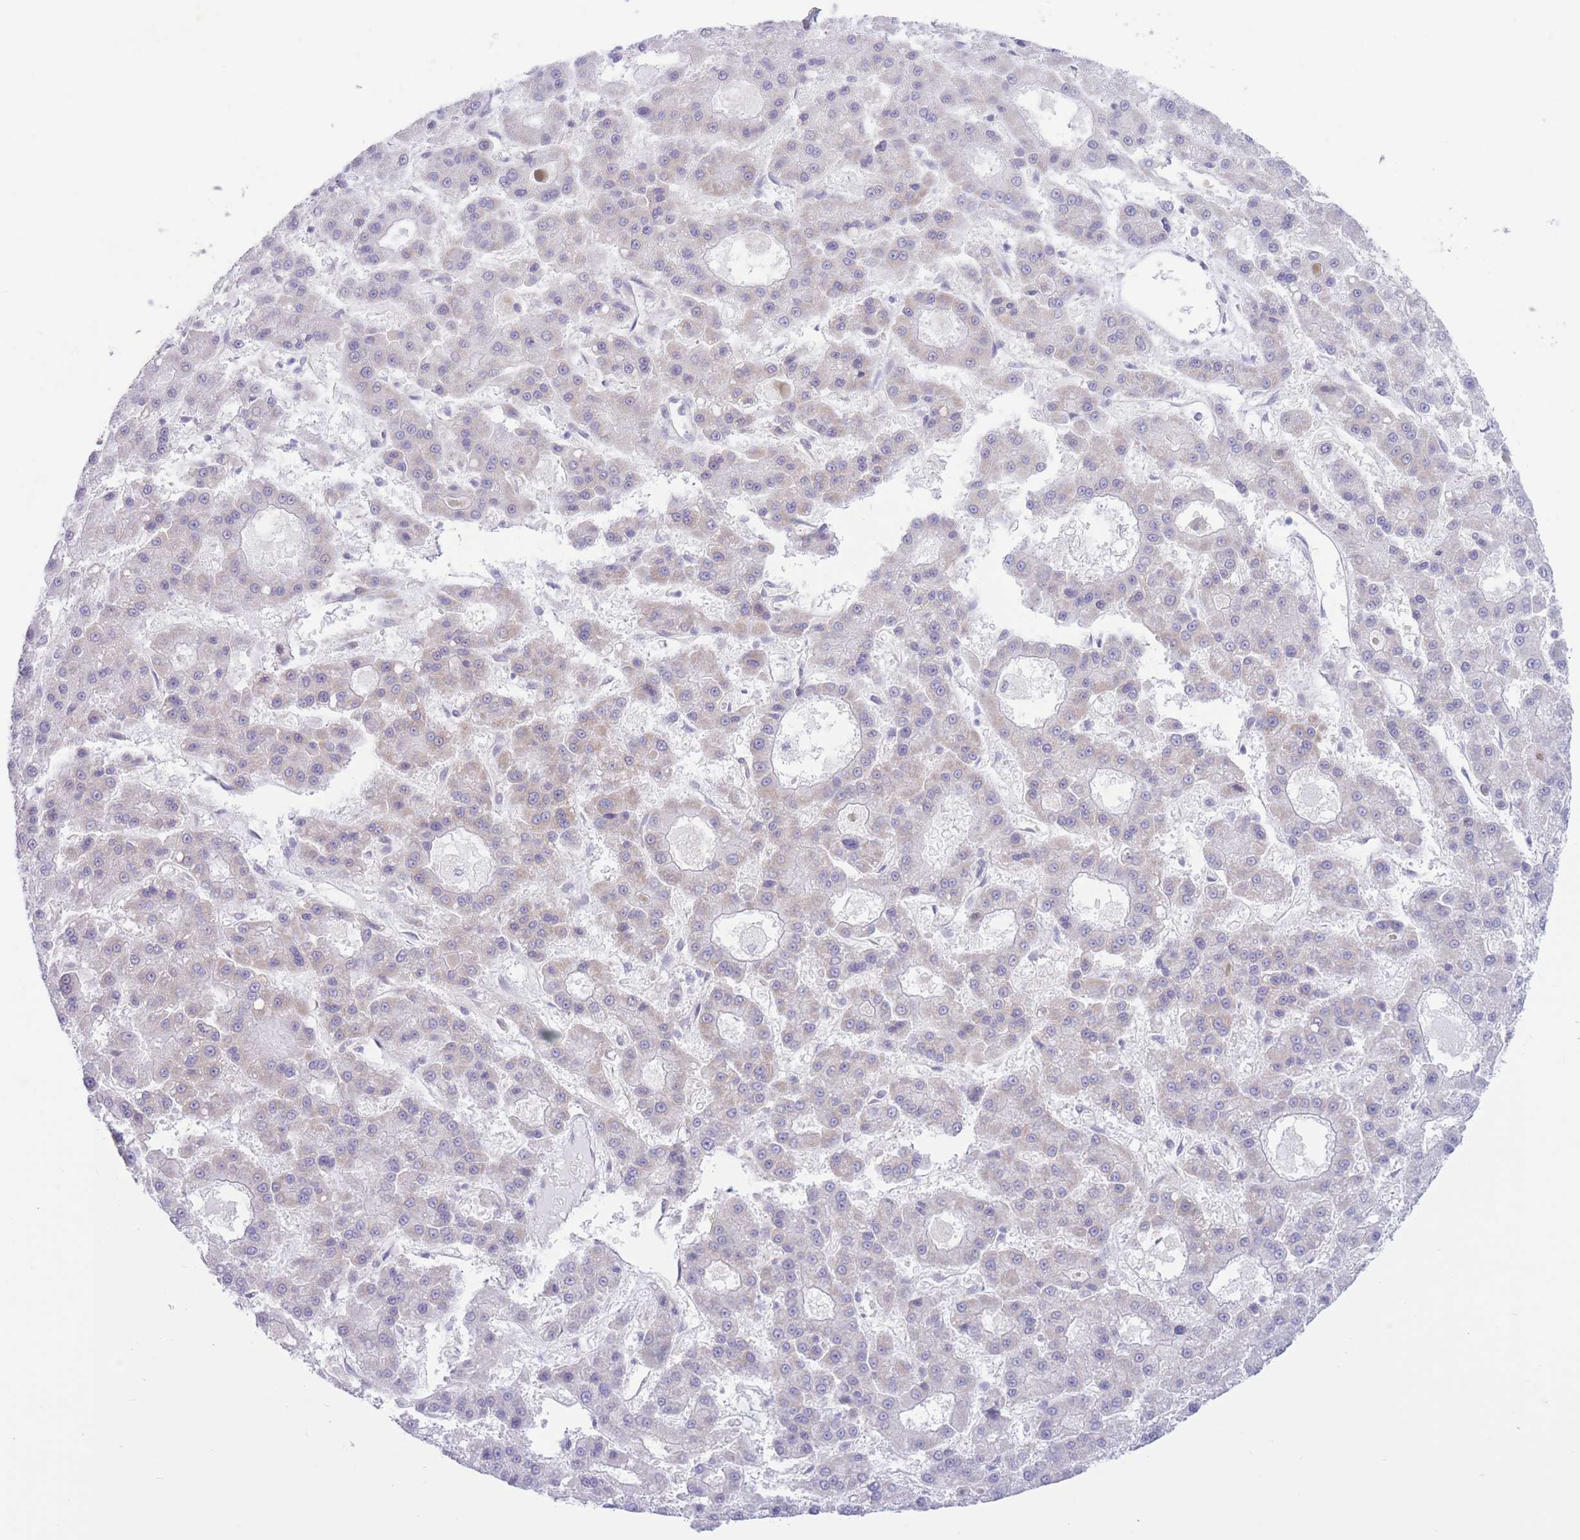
{"staining": {"intensity": "negative", "quantity": "none", "location": "none"}, "tissue": "liver cancer", "cell_type": "Tumor cells", "image_type": "cancer", "snomed": [{"axis": "morphology", "description": "Carcinoma, Hepatocellular, NOS"}, {"axis": "topography", "description": "Liver"}], "caption": "IHC photomicrograph of neoplastic tissue: liver hepatocellular carcinoma stained with DAB displays no significant protein positivity in tumor cells. Nuclei are stained in blue.", "gene": "MRPS31", "patient": {"sex": "male", "age": 70}}